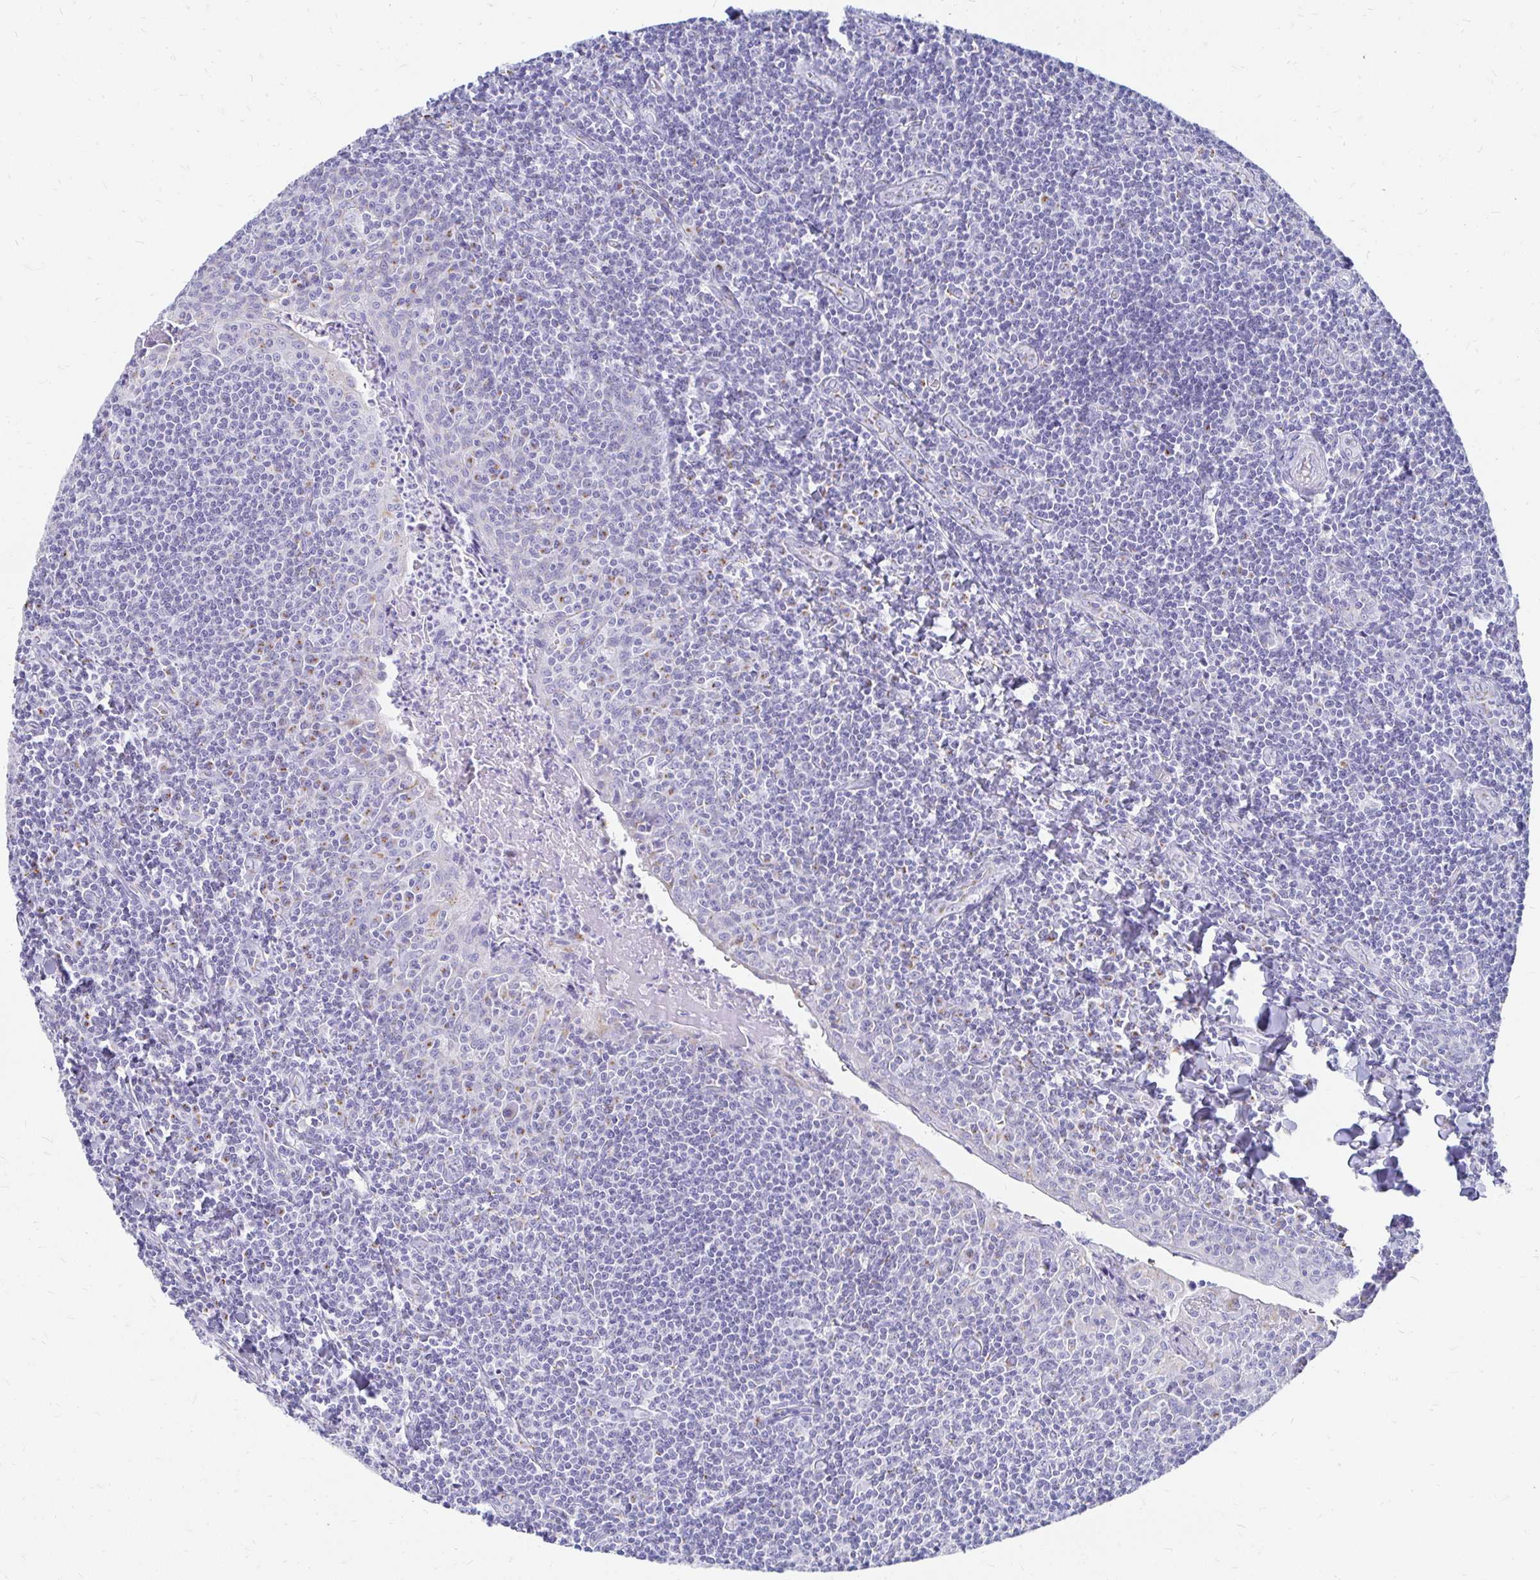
{"staining": {"intensity": "negative", "quantity": "none", "location": "none"}, "tissue": "tonsil", "cell_type": "Germinal center cells", "image_type": "normal", "snomed": [{"axis": "morphology", "description": "Normal tissue, NOS"}, {"axis": "morphology", "description": "Inflammation, NOS"}, {"axis": "topography", "description": "Tonsil"}], "caption": "DAB (3,3'-diaminobenzidine) immunohistochemical staining of benign human tonsil shows no significant staining in germinal center cells.", "gene": "PAGE4", "patient": {"sex": "female", "age": 31}}